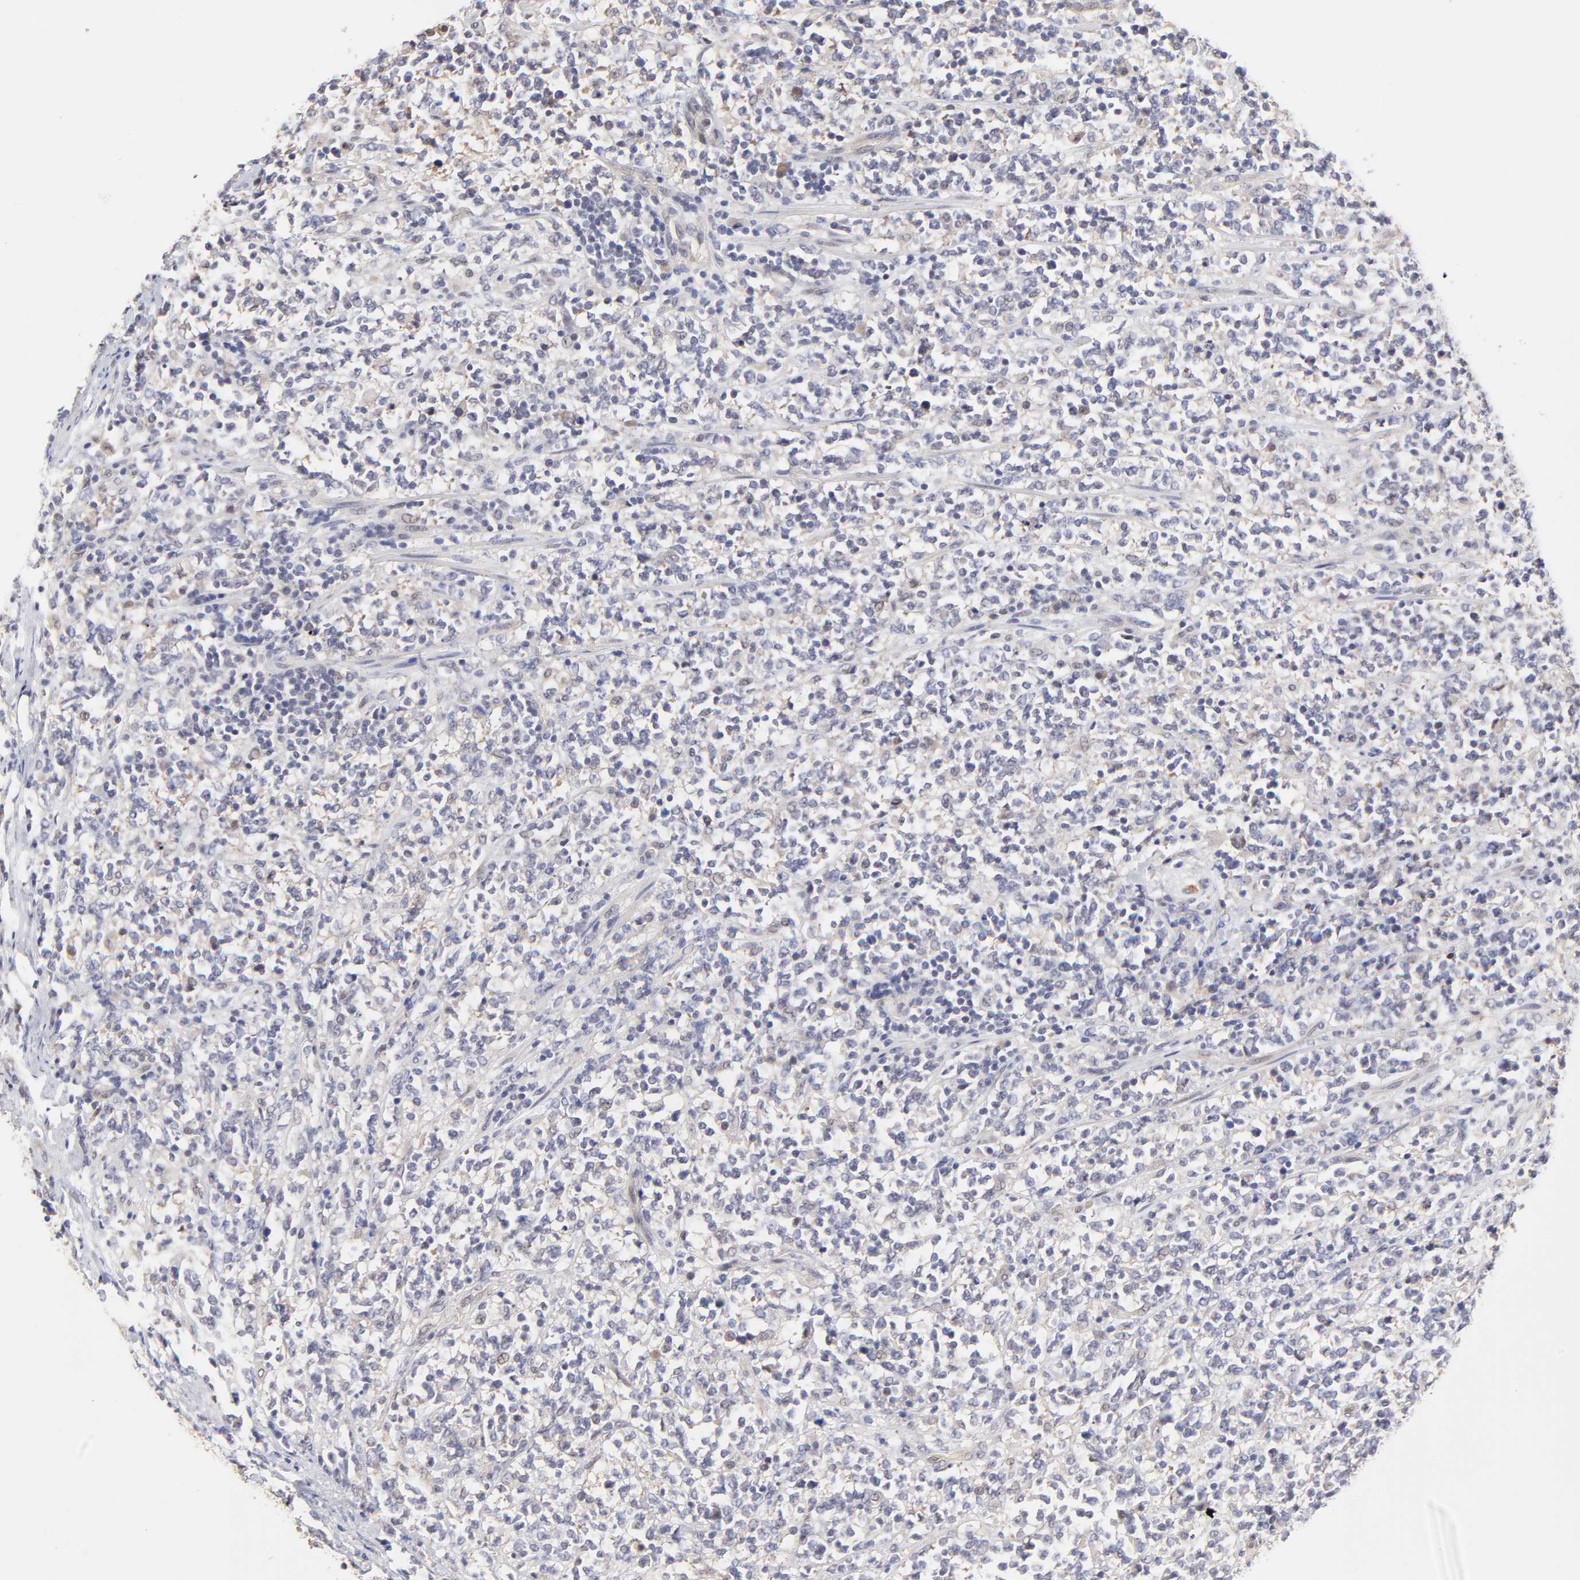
{"staining": {"intensity": "weak", "quantity": "<25%", "location": "cytoplasmic/membranous"}, "tissue": "lymphoma", "cell_type": "Tumor cells", "image_type": "cancer", "snomed": [{"axis": "morphology", "description": "Malignant lymphoma, non-Hodgkin's type, High grade"}, {"axis": "topography", "description": "Soft tissue"}], "caption": "DAB (3,3'-diaminobenzidine) immunohistochemical staining of malignant lymphoma, non-Hodgkin's type (high-grade) shows no significant staining in tumor cells.", "gene": "ZNF10", "patient": {"sex": "male", "age": 18}}